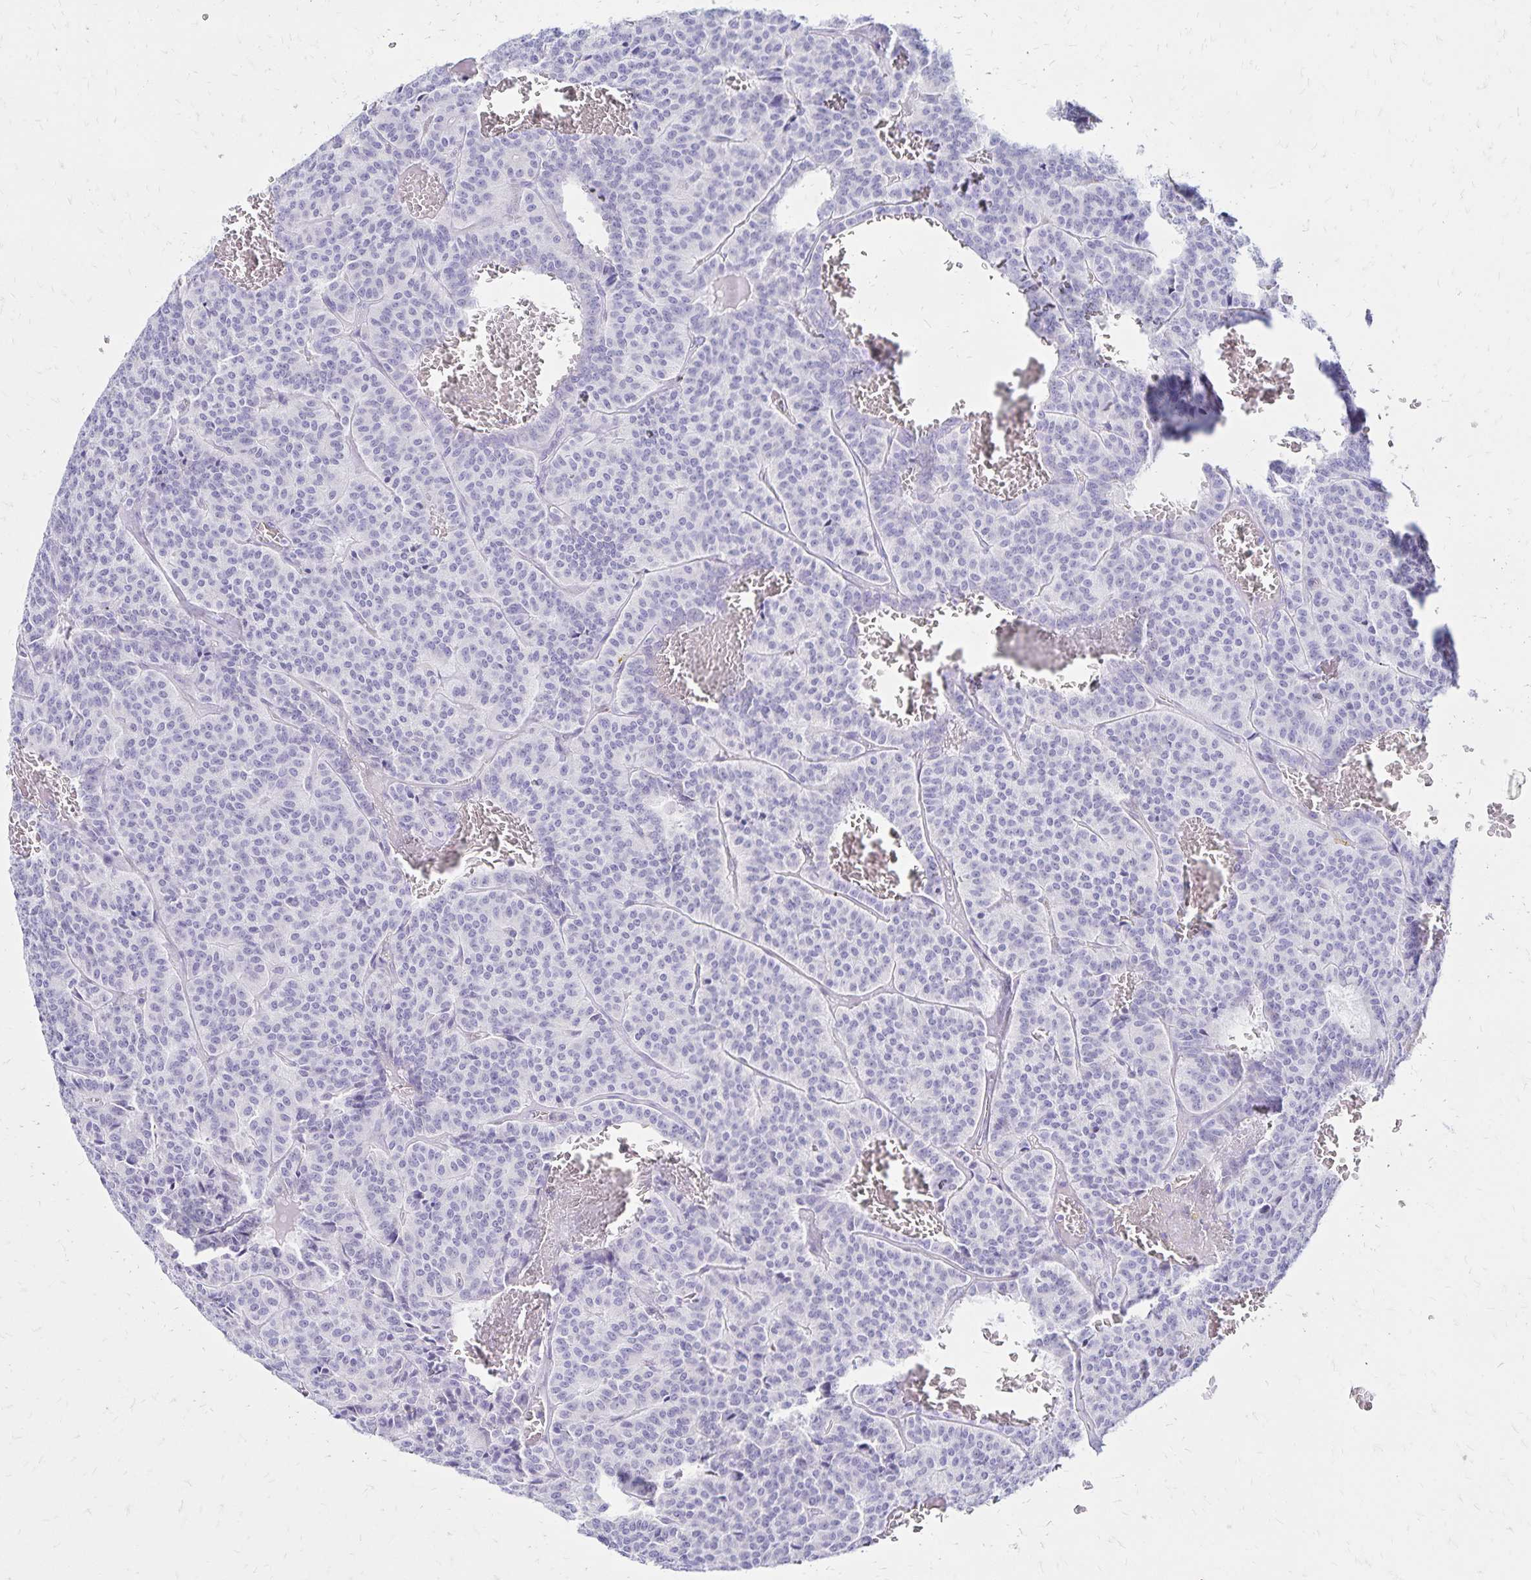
{"staining": {"intensity": "negative", "quantity": "none", "location": "none"}, "tissue": "carcinoid", "cell_type": "Tumor cells", "image_type": "cancer", "snomed": [{"axis": "morphology", "description": "Carcinoid, malignant, NOS"}, {"axis": "topography", "description": "Lung"}], "caption": "IHC photomicrograph of human carcinoid stained for a protein (brown), which displays no positivity in tumor cells.", "gene": "LIN28B", "patient": {"sex": "male", "age": 70}}